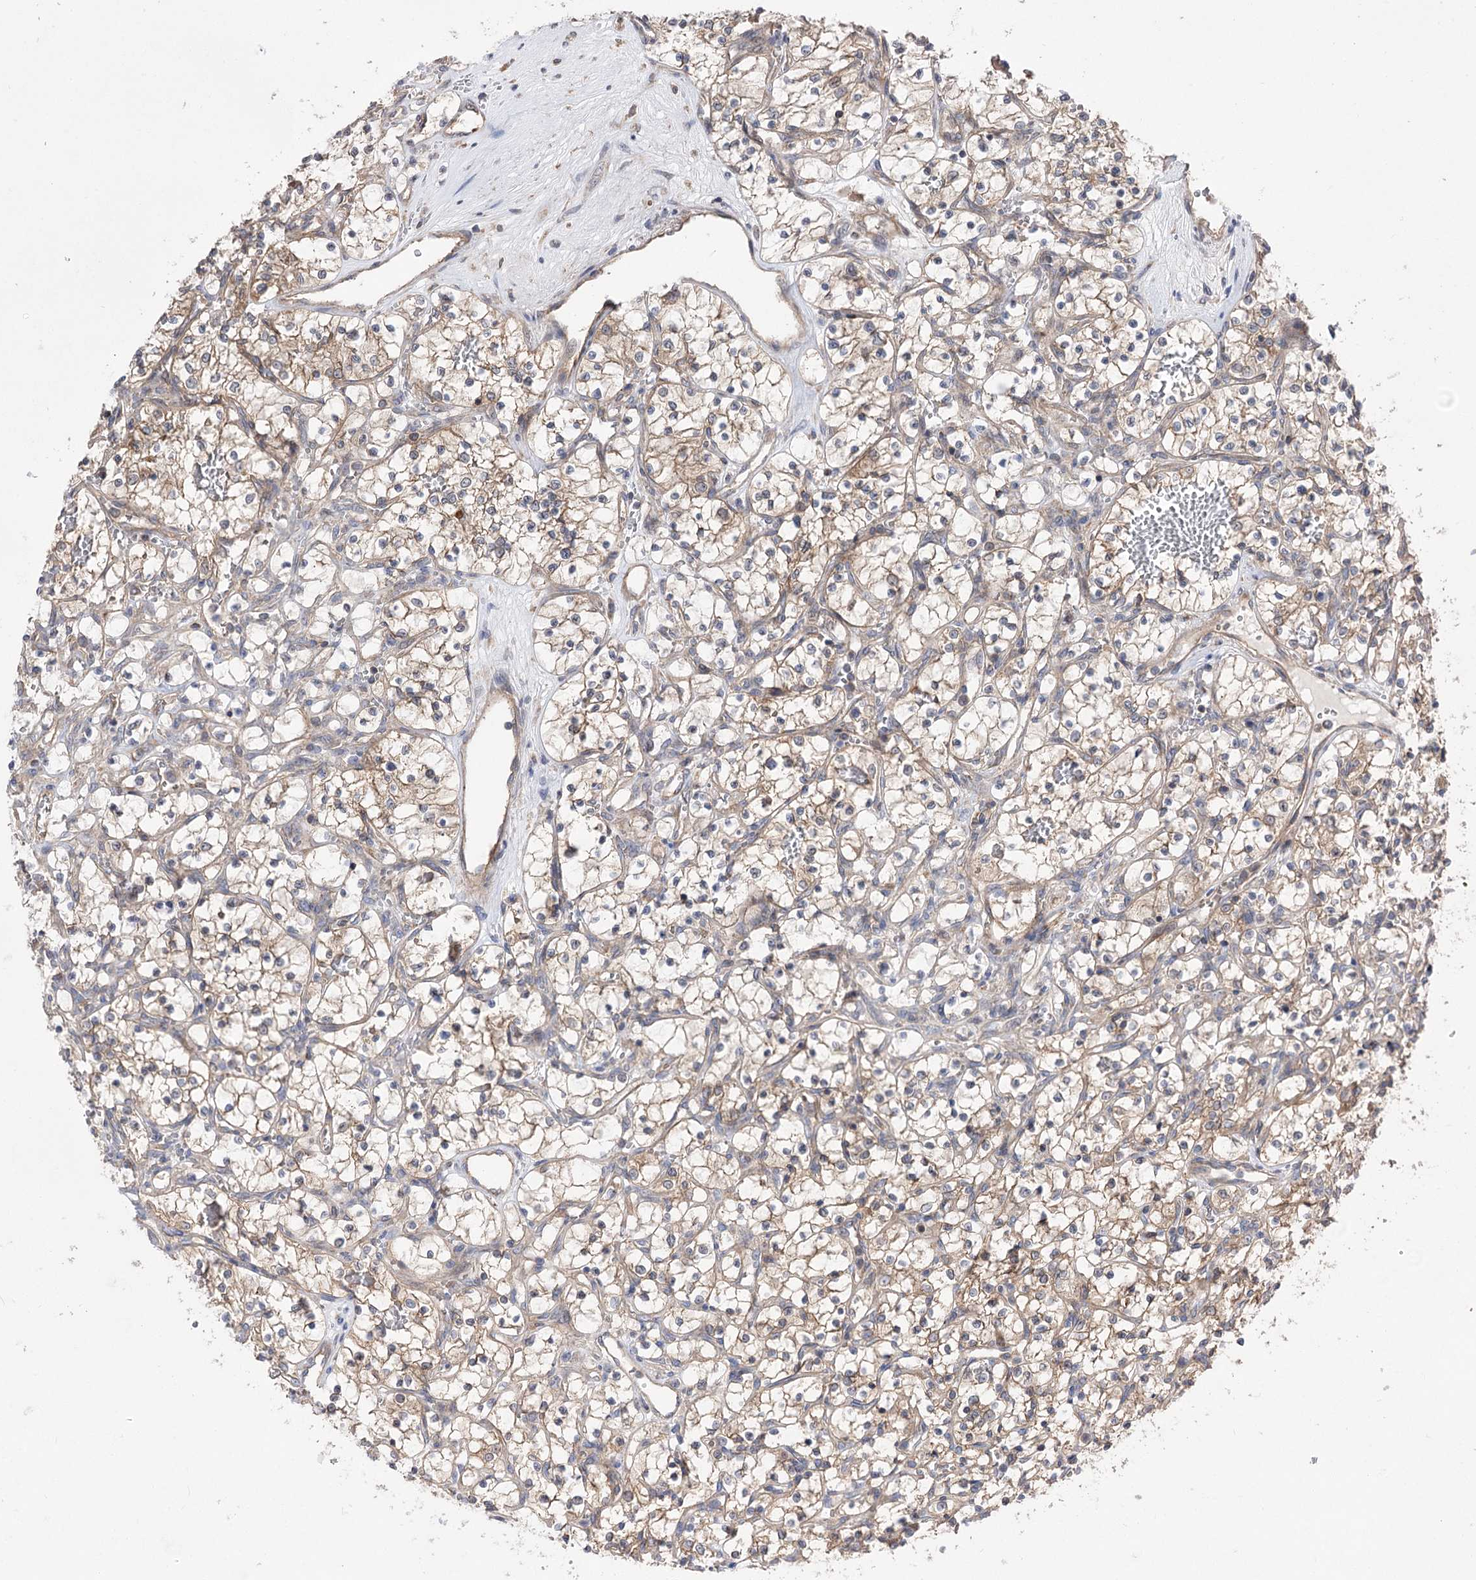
{"staining": {"intensity": "weak", "quantity": "25%-75%", "location": "cytoplasmic/membranous"}, "tissue": "renal cancer", "cell_type": "Tumor cells", "image_type": "cancer", "snomed": [{"axis": "morphology", "description": "Adenocarcinoma, NOS"}, {"axis": "topography", "description": "Kidney"}], "caption": "The photomicrograph demonstrates staining of renal adenocarcinoma, revealing weak cytoplasmic/membranous protein staining (brown color) within tumor cells. (DAB IHC, brown staining for protein, blue staining for nuclei).", "gene": "XYLB", "patient": {"sex": "female", "age": 69}}